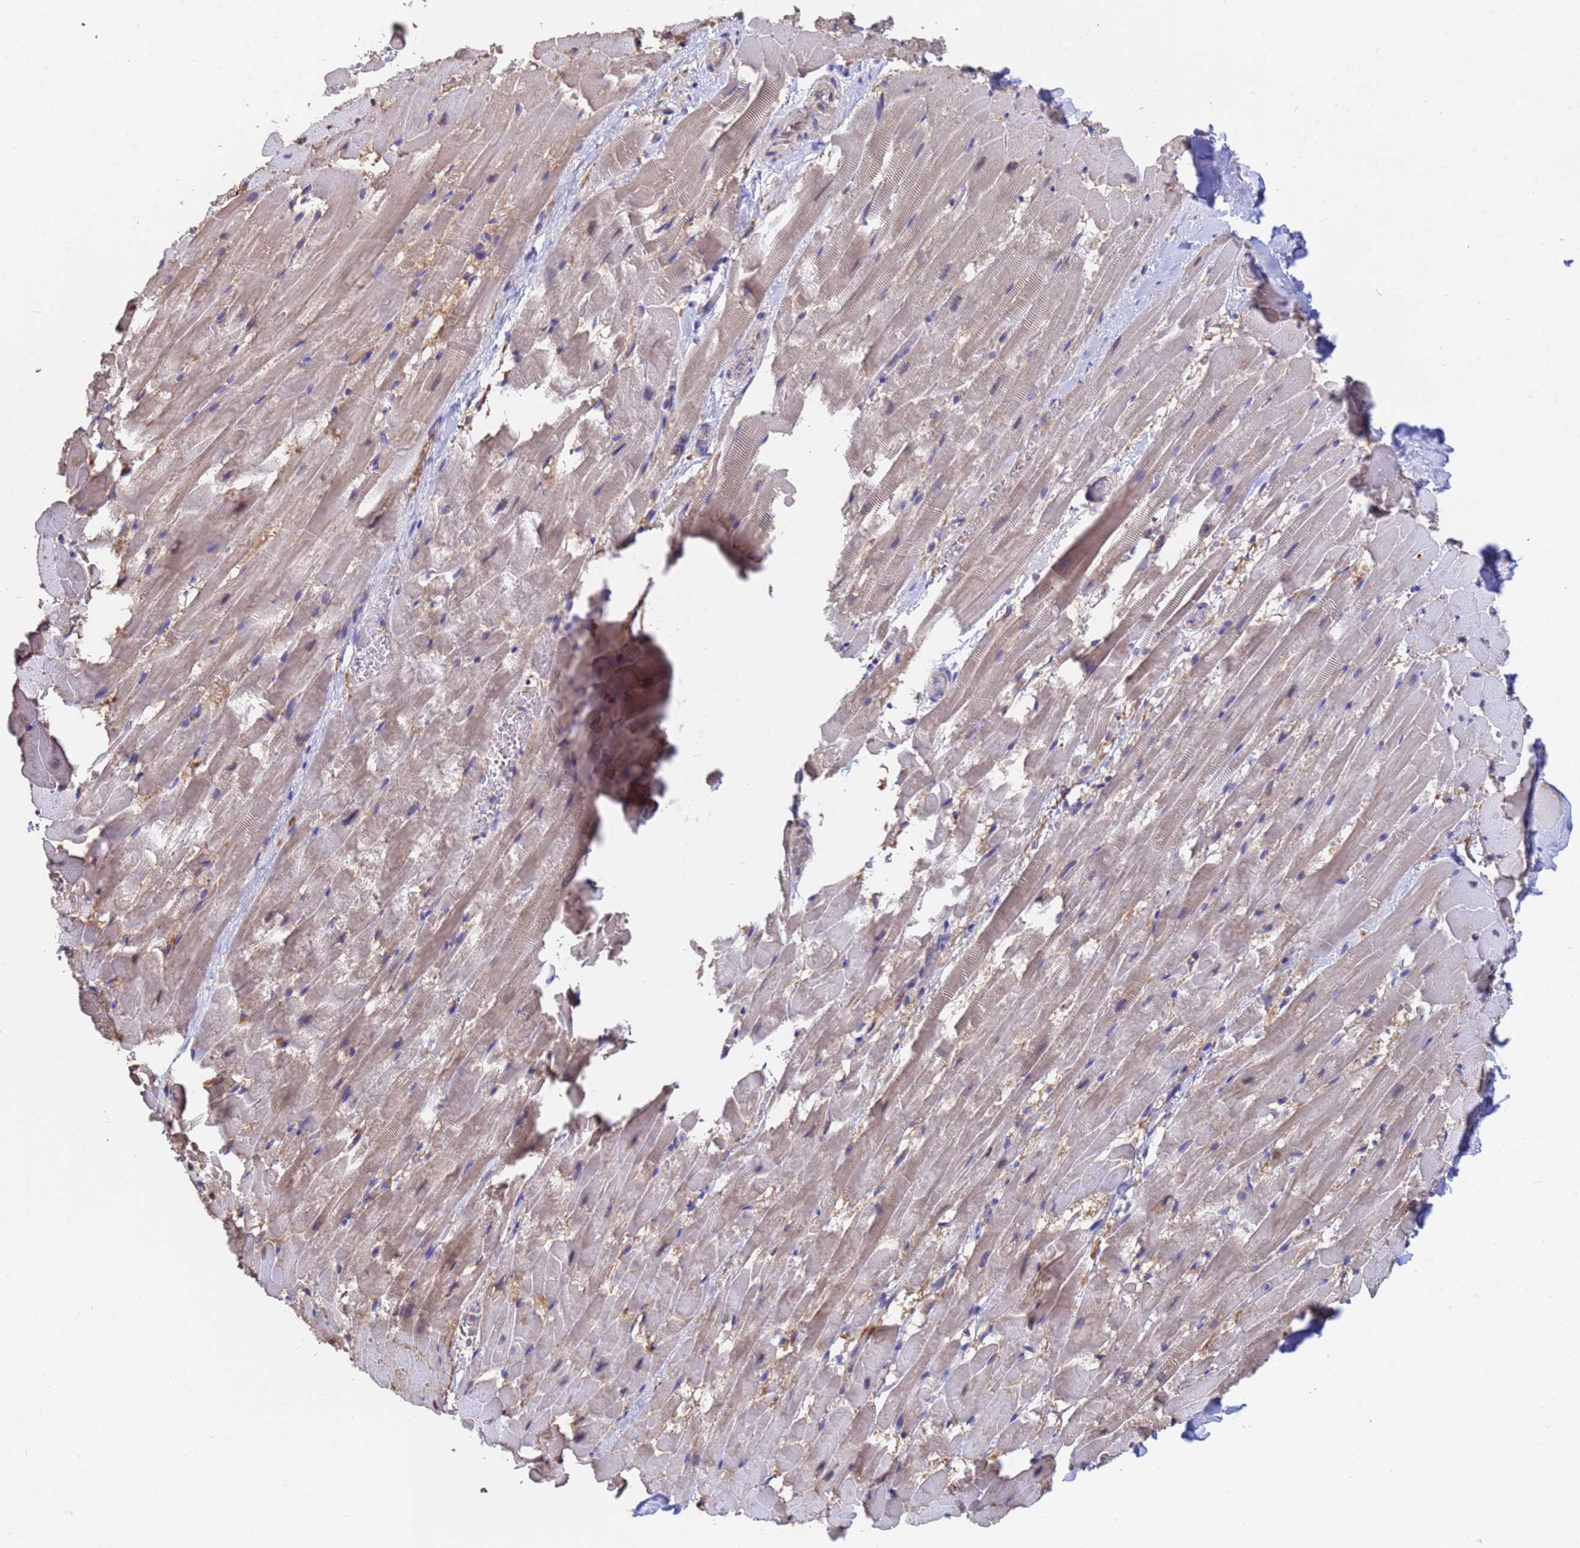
{"staining": {"intensity": "weak", "quantity": "25%-75%", "location": "cytoplasmic/membranous"}, "tissue": "heart muscle", "cell_type": "Cardiomyocytes", "image_type": "normal", "snomed": [{"axis": "morphology", "description": "Normal tissue, NOS"}, {"axis": "topography", "description": "Heart"}], "caption": "A brown stain shows weak cytoplasmic/membranous expression of a protein in cardiomyocytes of unremarkable heart muscle. (Brightfield microscopy of DAB IHC at high magnification).", "gene": "FAM25A", "patient": {"sex": "male", "age": 37}}